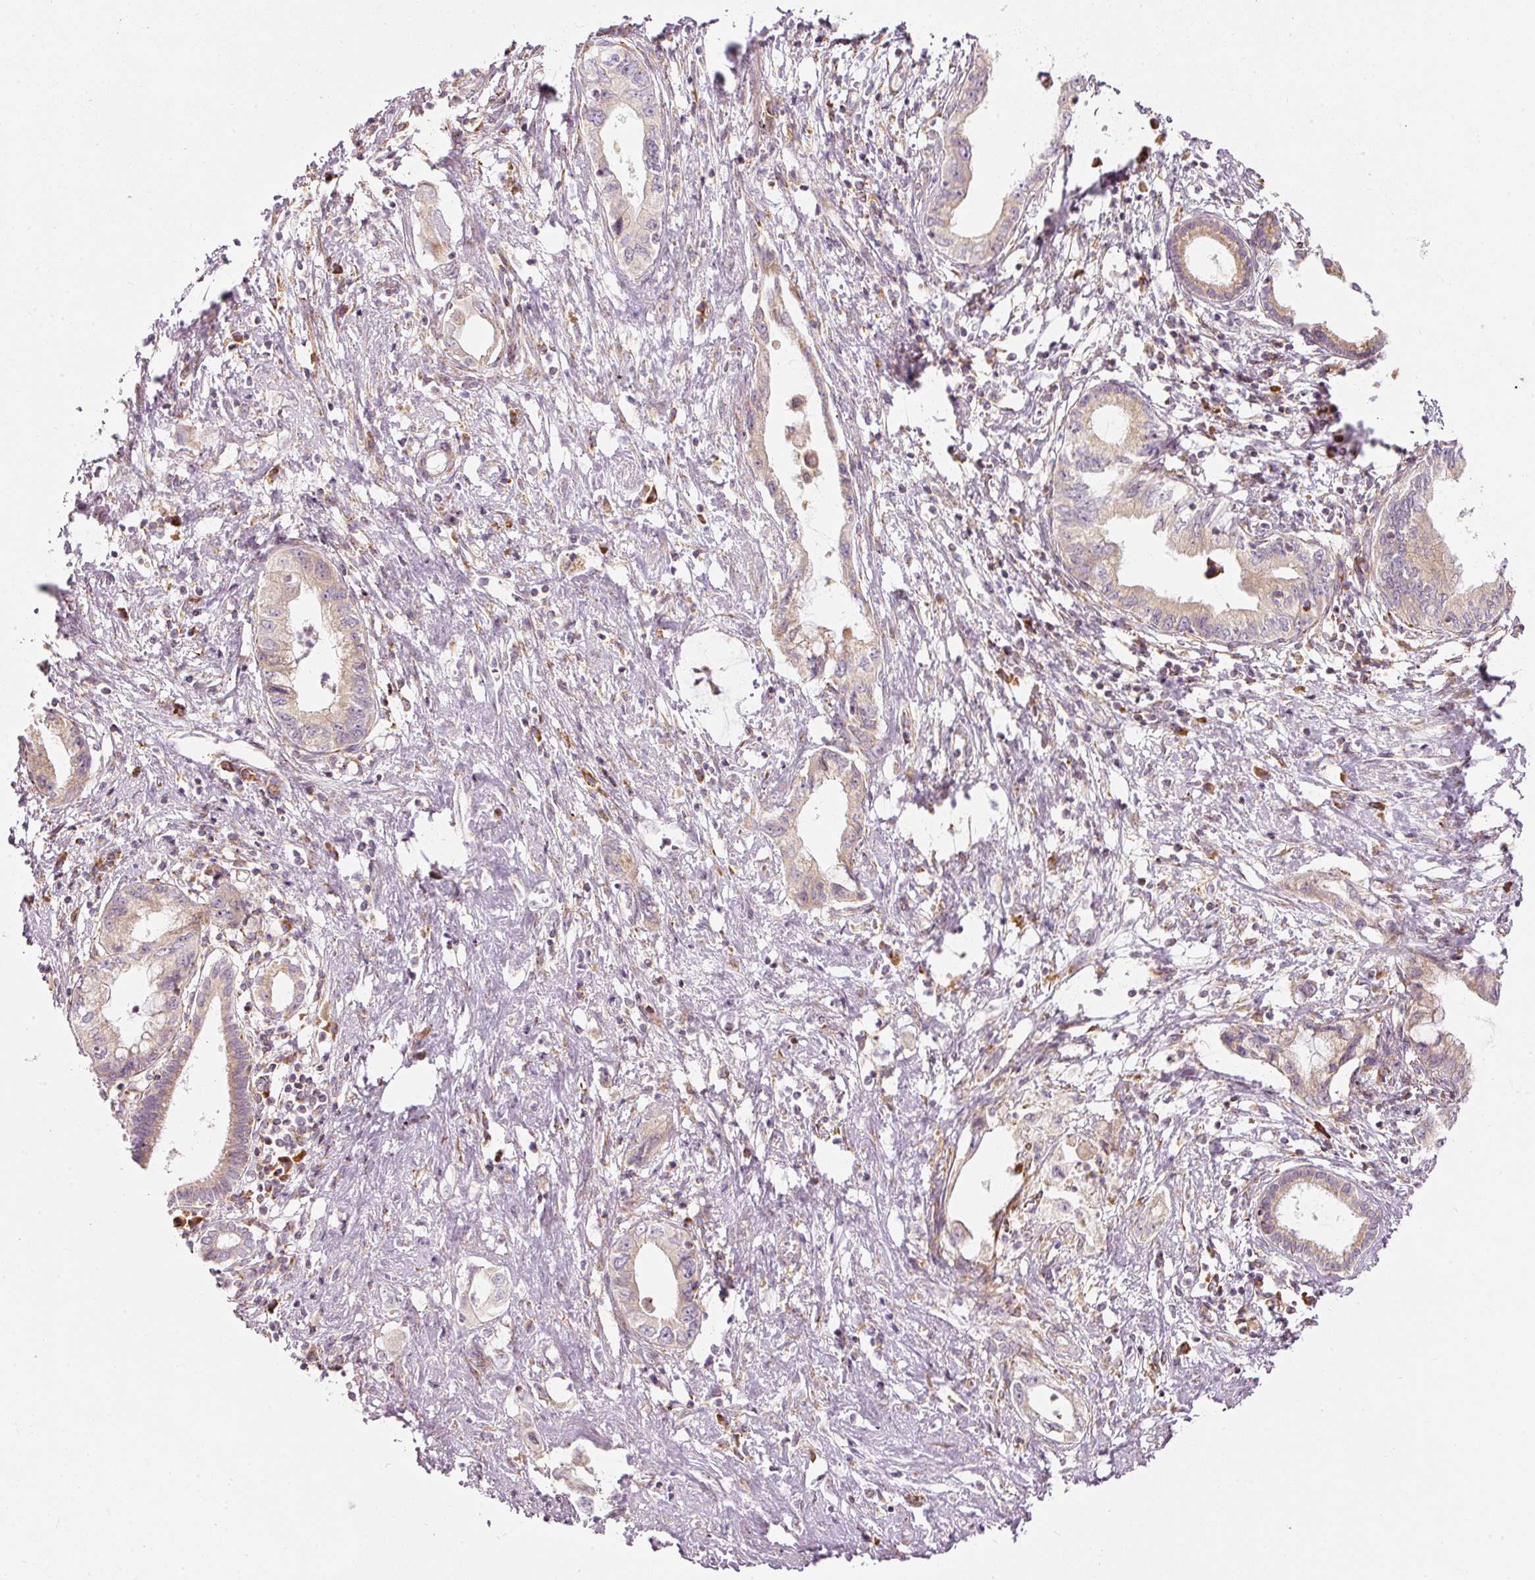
{"staining": {"intensity": "weak", "quantity": "25%-75%", "location": "cytoplasmic/membranous"}, "tissue": "pancreatic cancer", "cell_type": "Tumor cells", "image_type": "cancer", "snomed": [{"axis": "morphology", "description": "Adenocarcinoma, NOS"}, {"axis": "topography", "description": "Pancreas"}], "caption": "A histopathology image of human pancreatic cancer (adenocarcinoma) stained for a protein shows weak cytoplasmic/membranous brown staining in tumor cells.", "gene": "SNAPC5", "patient": {"sex": "female", "age": 73}}